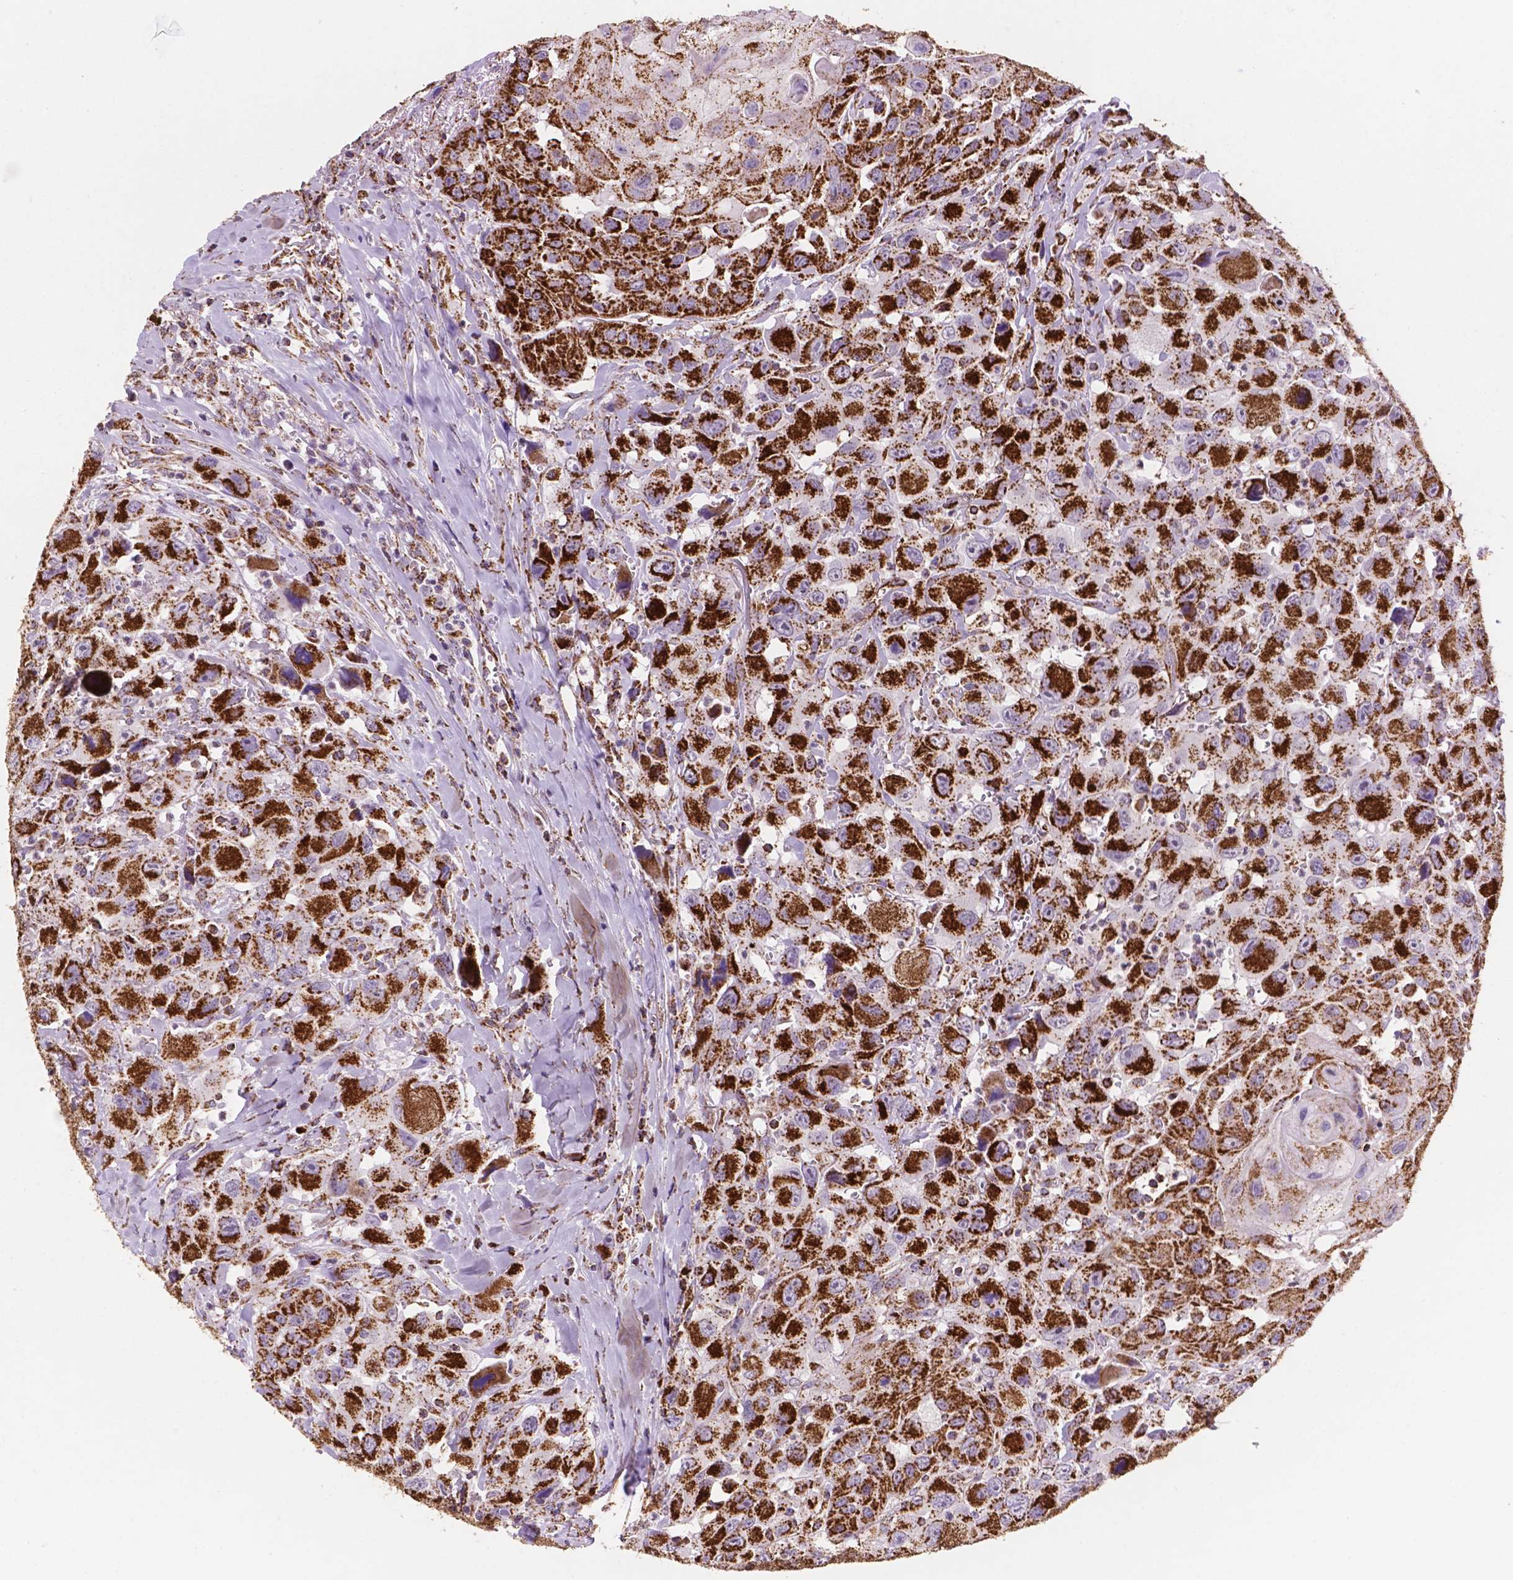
{"staining": {"intensity": "strong", "quantity": ">75%", "location": "cytoplasmic/membranous"}, "tissue": "head and neck cancer", "cell_type": "Tumor cells", "image_type": "cancer", "snomed": [{"axis": "morphology", "description": "Squamous cell carcinoma, NOS"}, {"axis": "morphology", "description": "Squamous cell carcinoma, metastatic, NOS"}, {"axis": "topography", "description": "Oral tissue"}, {"axis": "topography", "description": "Head-Neck"}], "caption": "High-power microscopy captured an immunohistochemistry (IHC) image of head and neck cancer, revealing strong cytoplasmic/membranous staining in approximately >75% of tumor cells.", "gene": "HSPD1", "patient": {"sex": "female", "age": 85}}